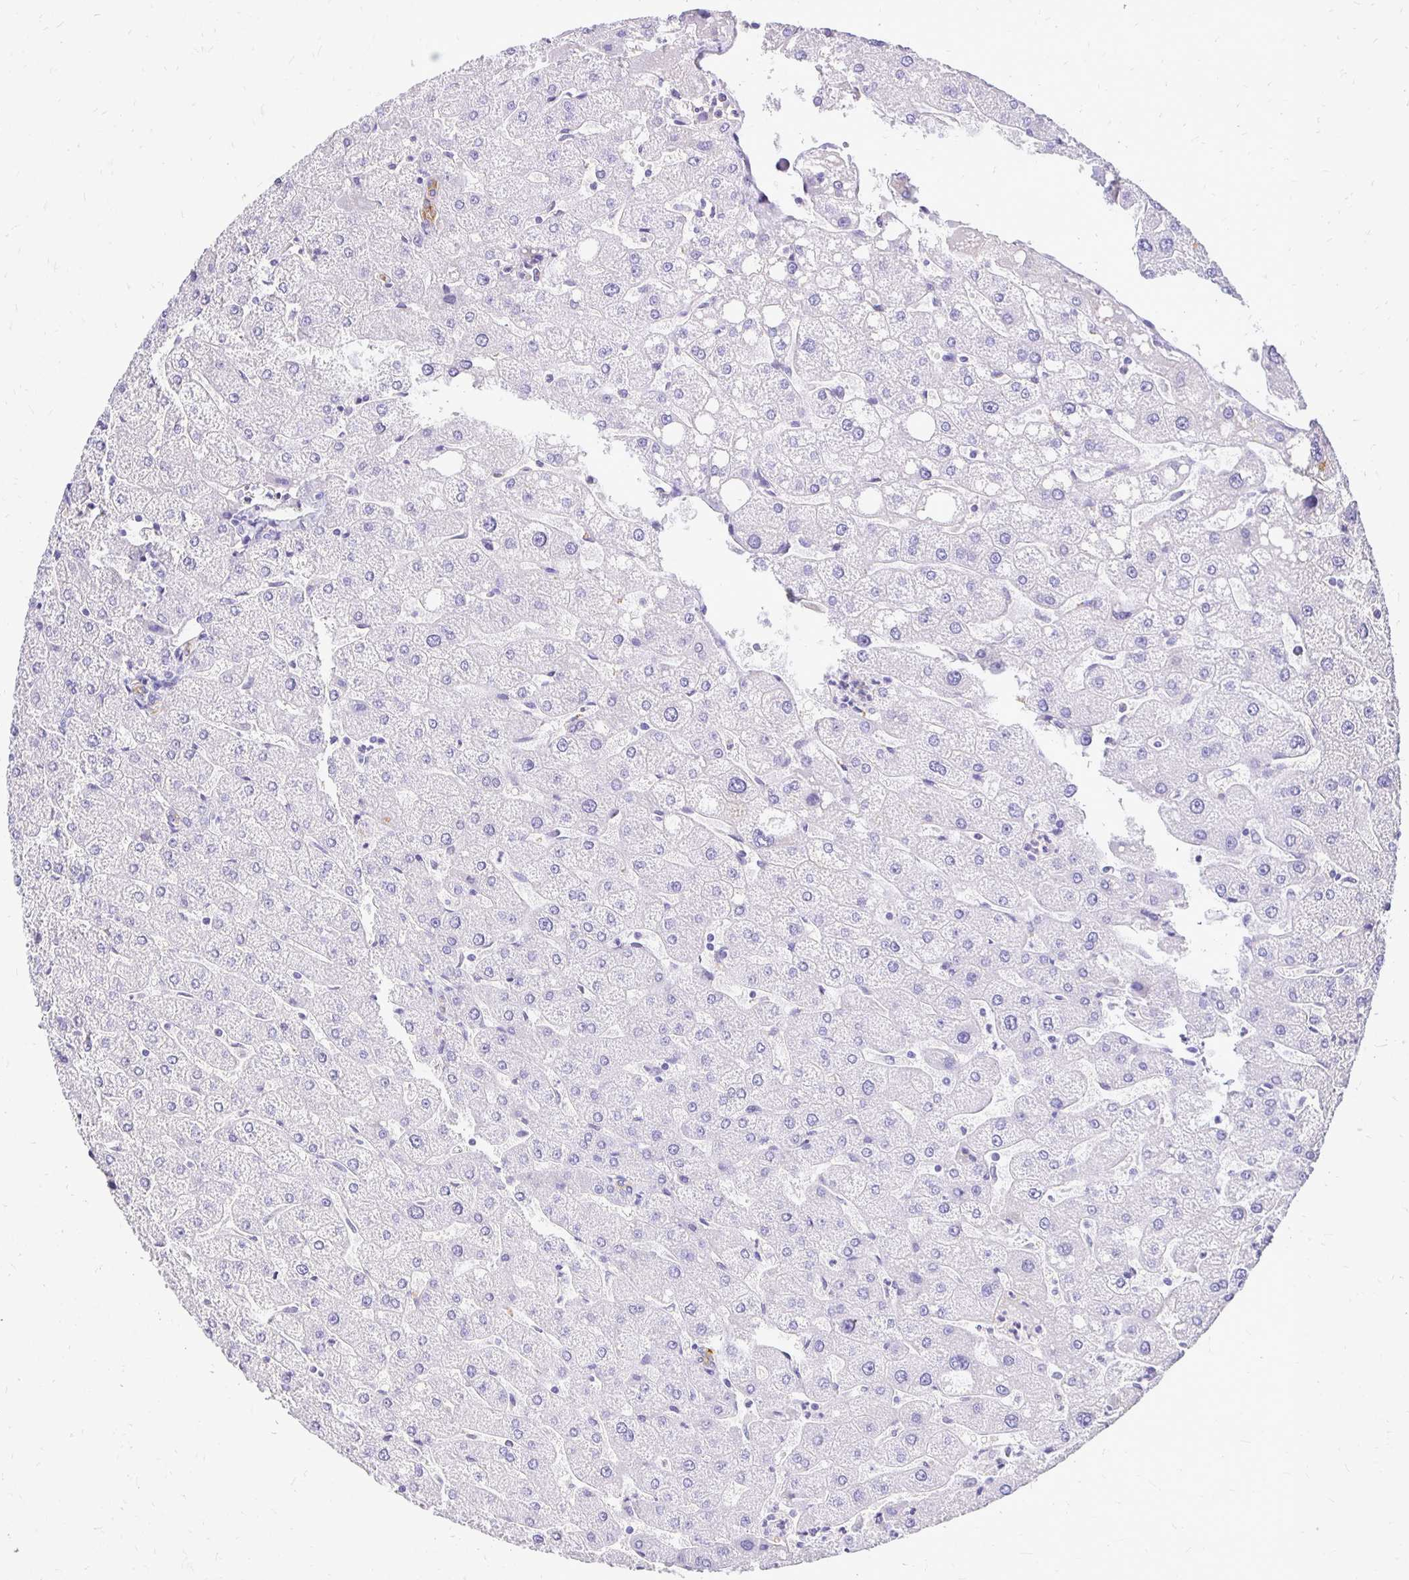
{"staining": {"intensity": "weak", "quantity": "25%-75%", "location": "cytoplasmic/membranous"}, "tissue": "liver", "cell_type": "Cholangiocytes", "image_type": "normal", "snomed": [{"axis": "morphology", "description": "Normal tissue, NOS"}, {"axis": "topography", "description": "Liver"}], "caption": "This micrograph shows benign liver stained with immunohistochemistry to label a protein in brown. The cytoplasmic/membranous of cholangiocytes show weak positivity for the protein. Nuclei are counter-stained blue.", "gene": "TAF1D", "patient": {"sex": "male", "age": 67}}